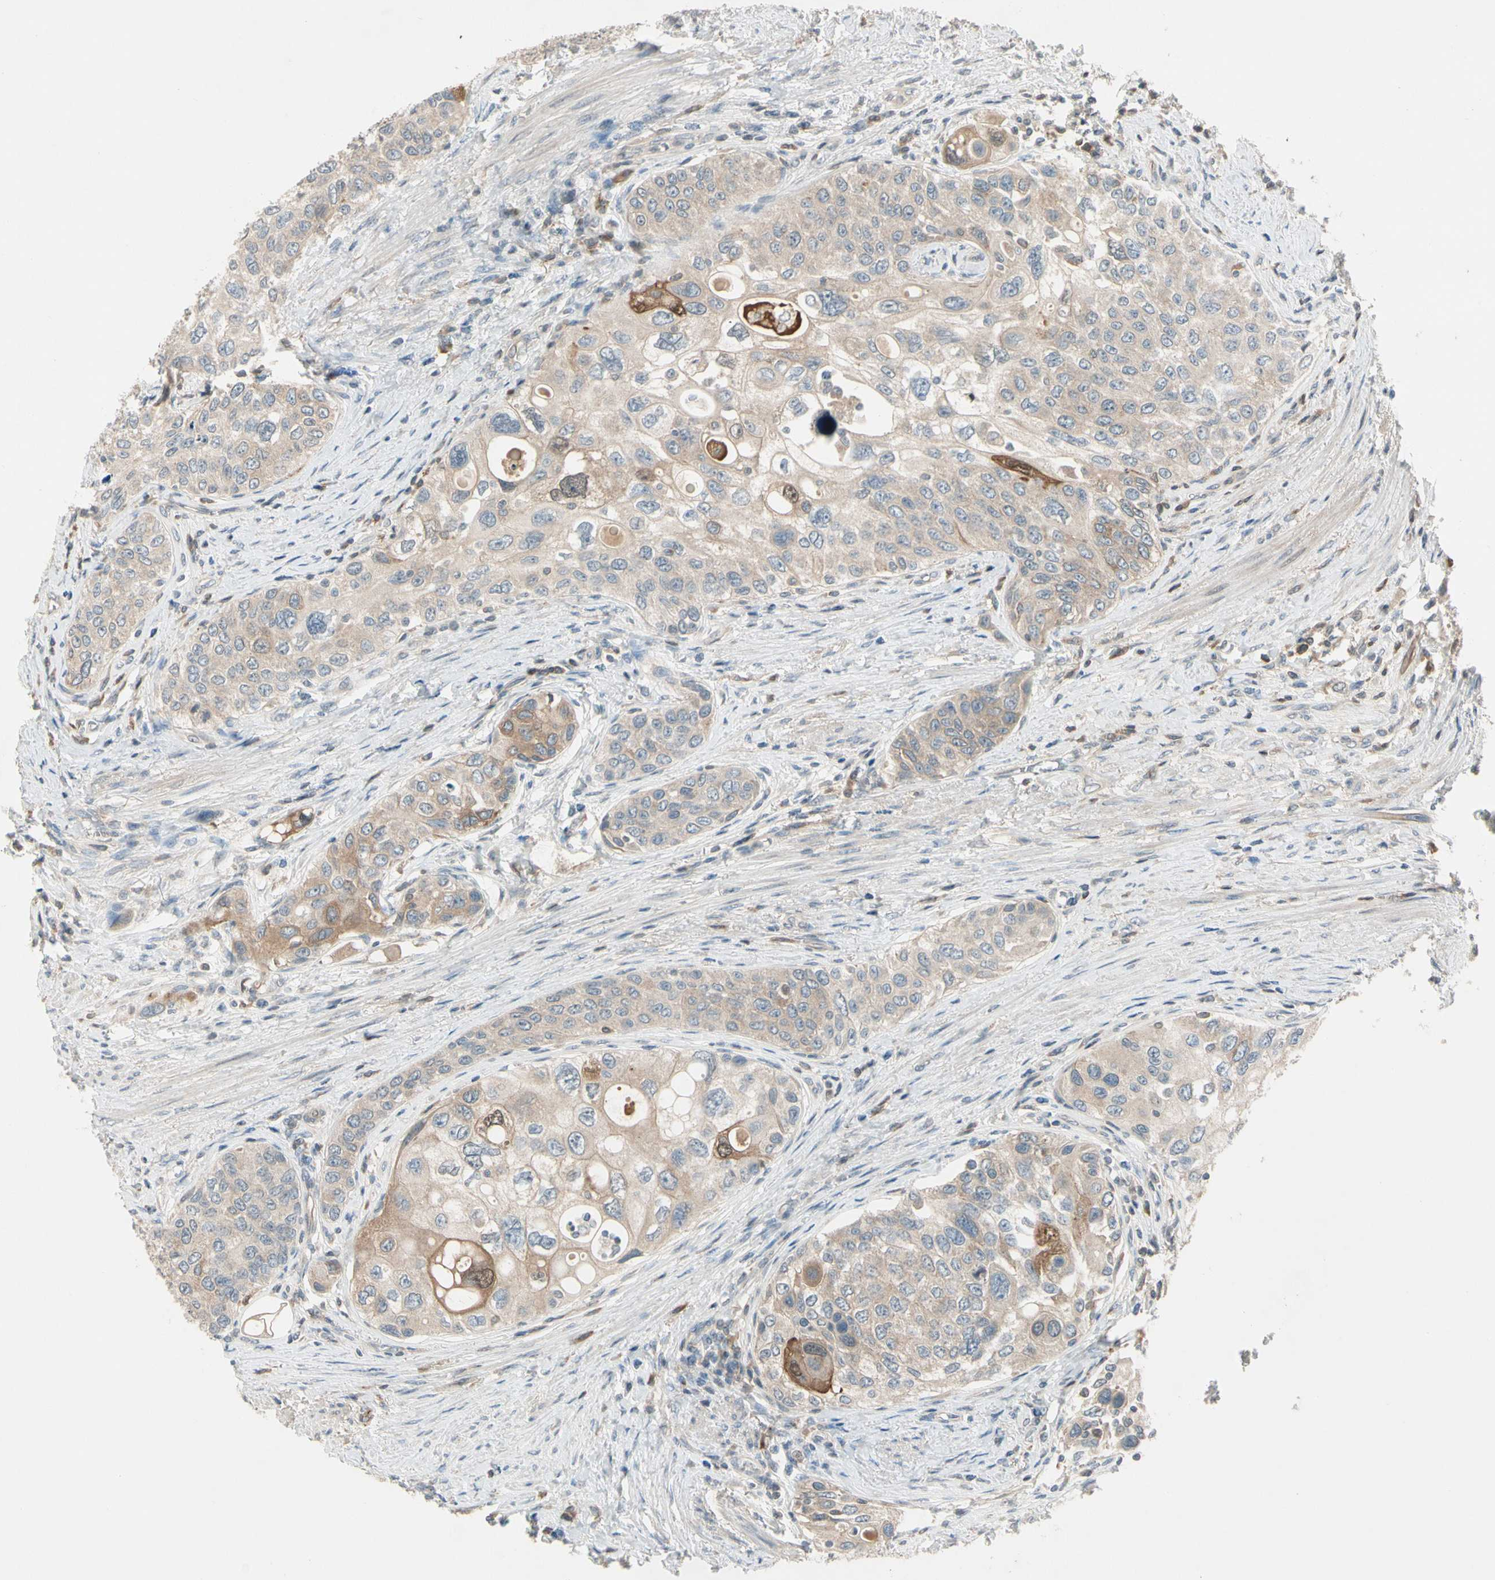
{"staining": {"intensity": "weak", "quantity": ">75%", "location": "cytoplasmic/membranous"}, "tissue": "urothelial cancer", "cell_type": "Tumor cells", "image_type": "cancer", "snomed": [{"axis": "morphology", "description": "Urothelial carcinoma, High grade"}, {"axis": "topography", "description": "Urinary bladder"}], "caption": "Urothelial cancer stained for a protein (brown) reveals weak cytoplasmic/membranous positive staining in about >75% of tumor cells.", "gene": "ICAM5", "patient": {"sex": "female", "age": 56}}